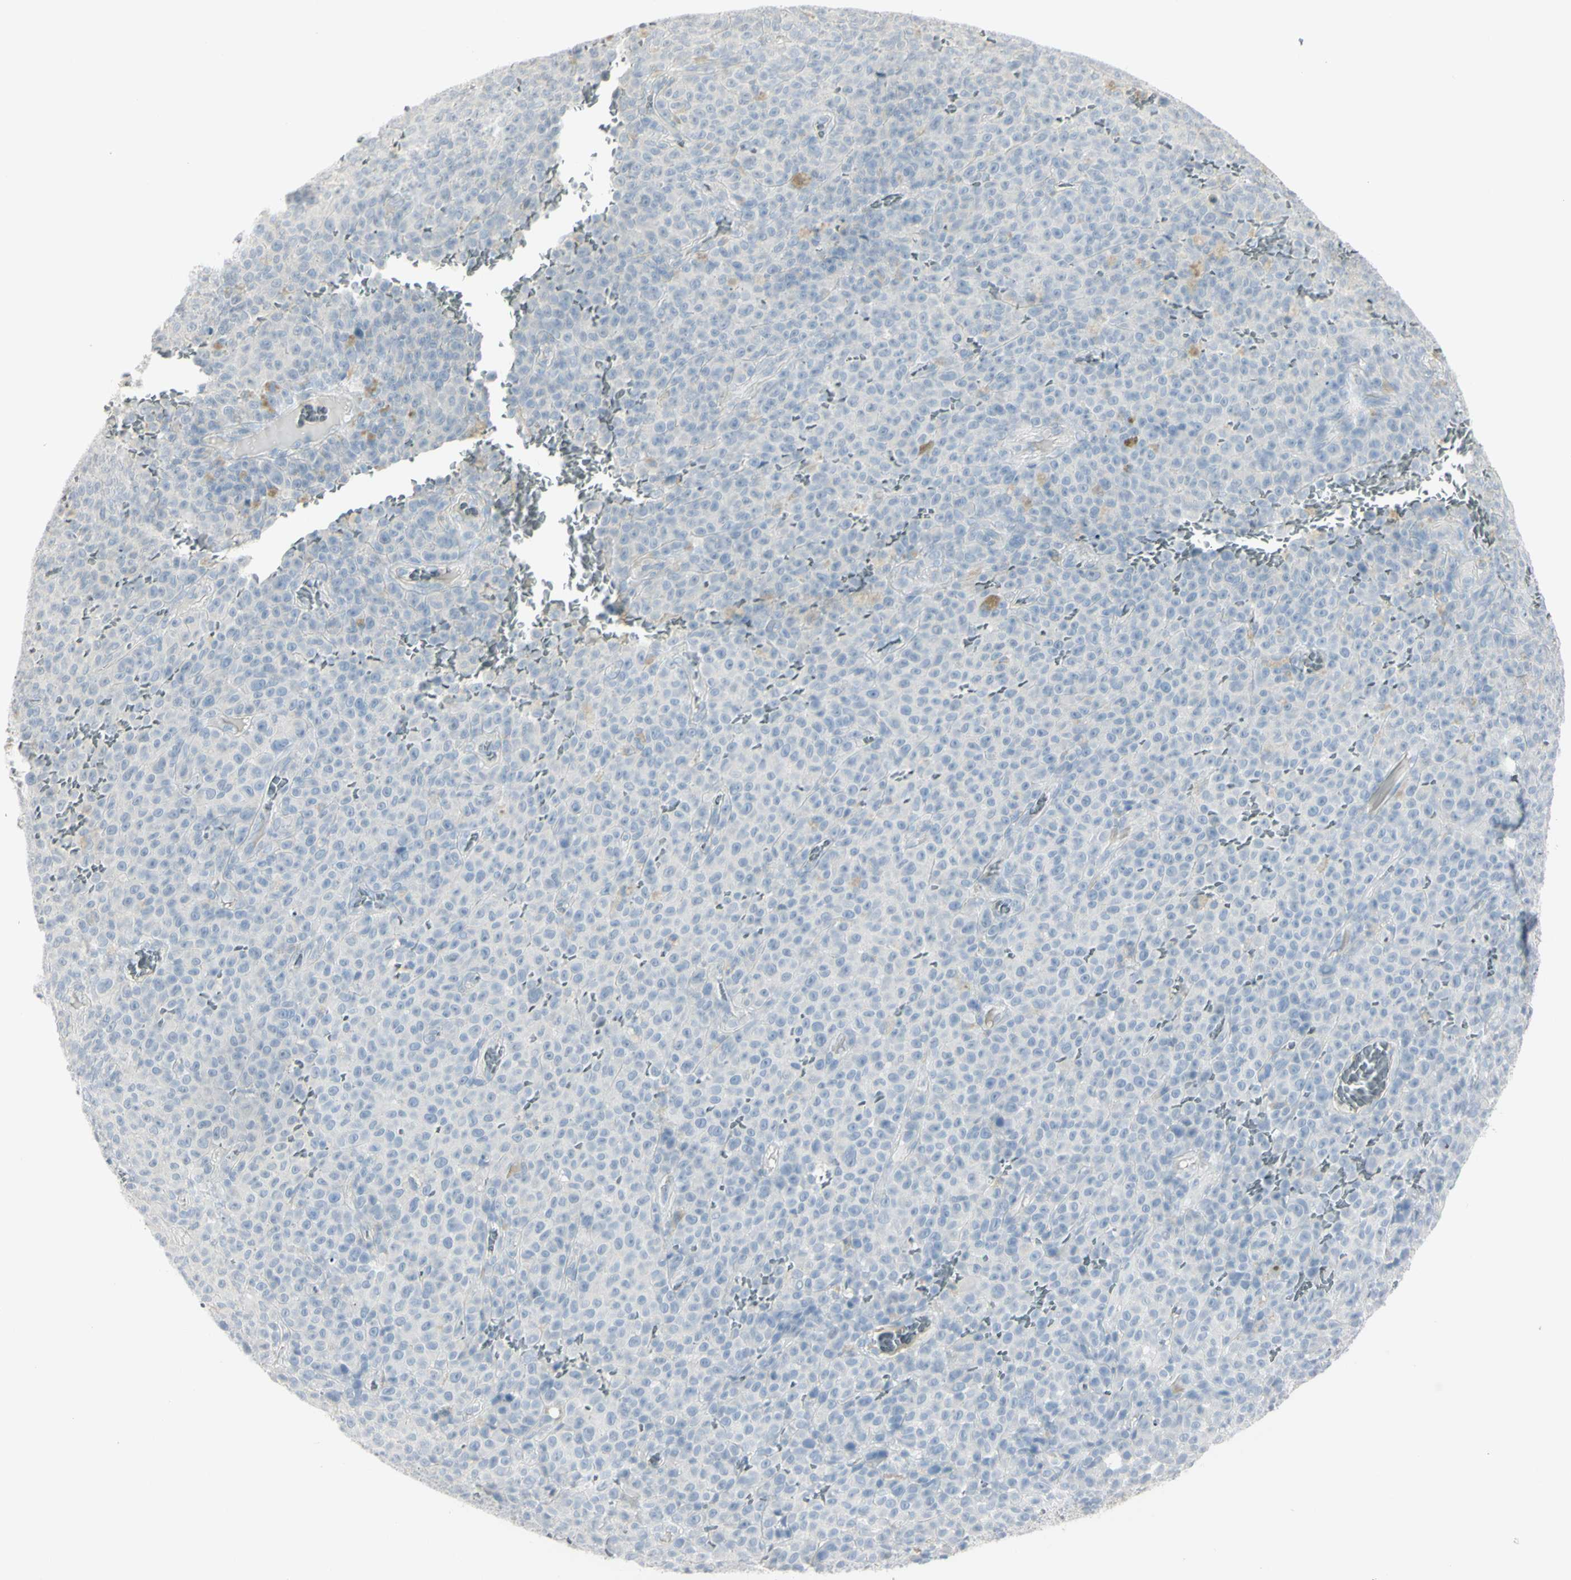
{"staining": {"intensity": "negative", "quantity": "none", "location": "none"}, "tissue": "melanoma", "cell_type": "Tumor cells", "image_type": "cancer", "snomed": [{"axis": "morphology", "description": "Malignant melanoma, NOS"}, {"axis": "topography", "description": "Skin"}], "caption": "Melanoma was stained to show a protein in brown. There is no significant staining in tumor cells.", "gene": "PIP", "patient": {"sex": "female", "age": 82}}